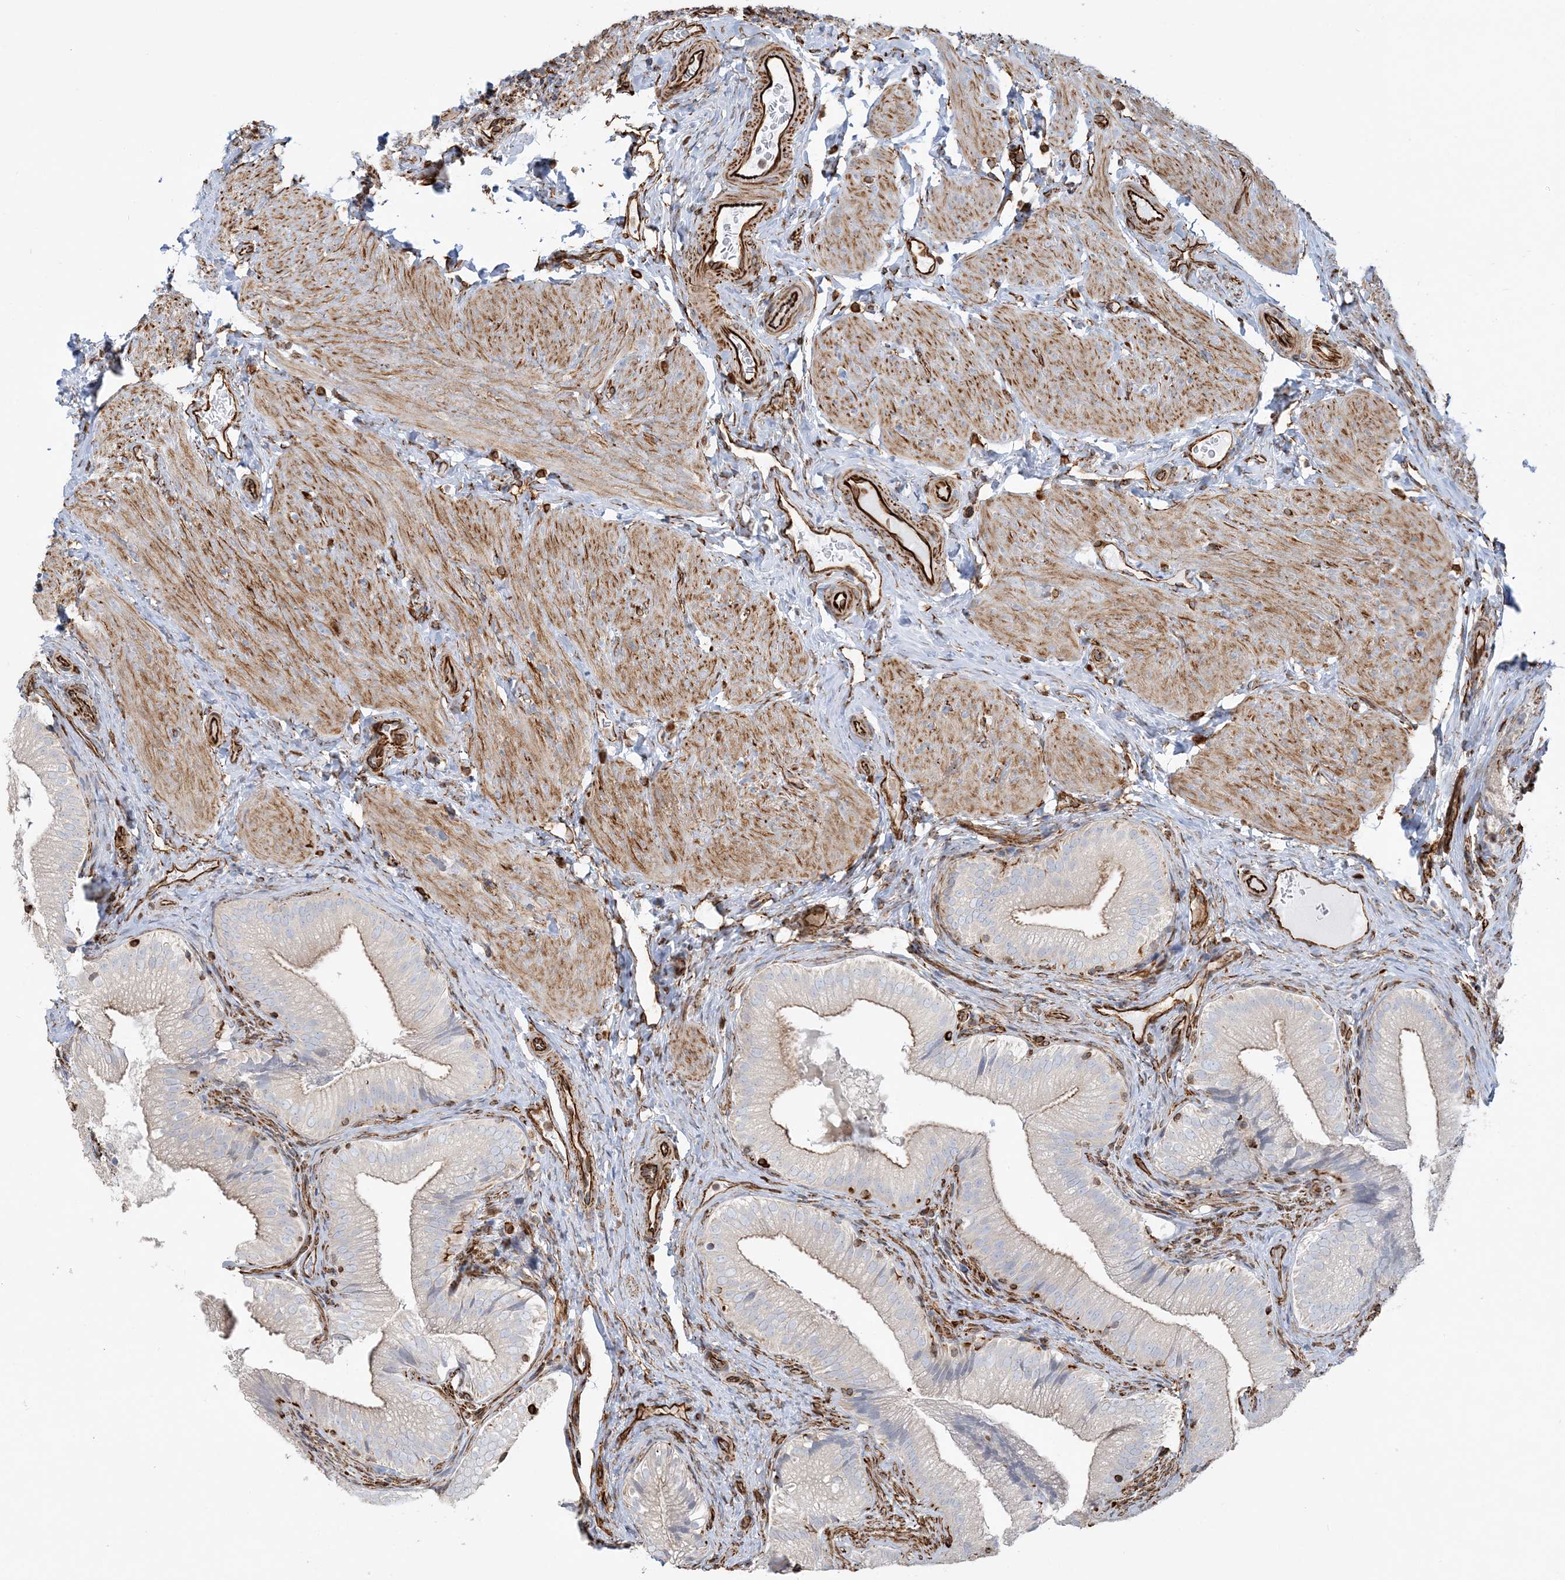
{"staining": {"intensity": "negative", "quantity": "none", "location": "none"}, "tissue": "gallbladder", "cell_type": "Glandular cells", "image_type": "normal", "snomed": [{"axis": "morphology", "description": "Normal tissue, NOS"}, {"axis": "topography", "description": "Gallbladder"}], "caption": "Immunohistochemistry (IHC) image of normal gallbladder: gallbladder stained with DAB reveals no significant protein expression in glandular cells. (DAB immunohistochemistry (IHC) with hematoxylin counter stain).", "gene": "SCLT1", "patient": {"sex": "female", "age": 30}}